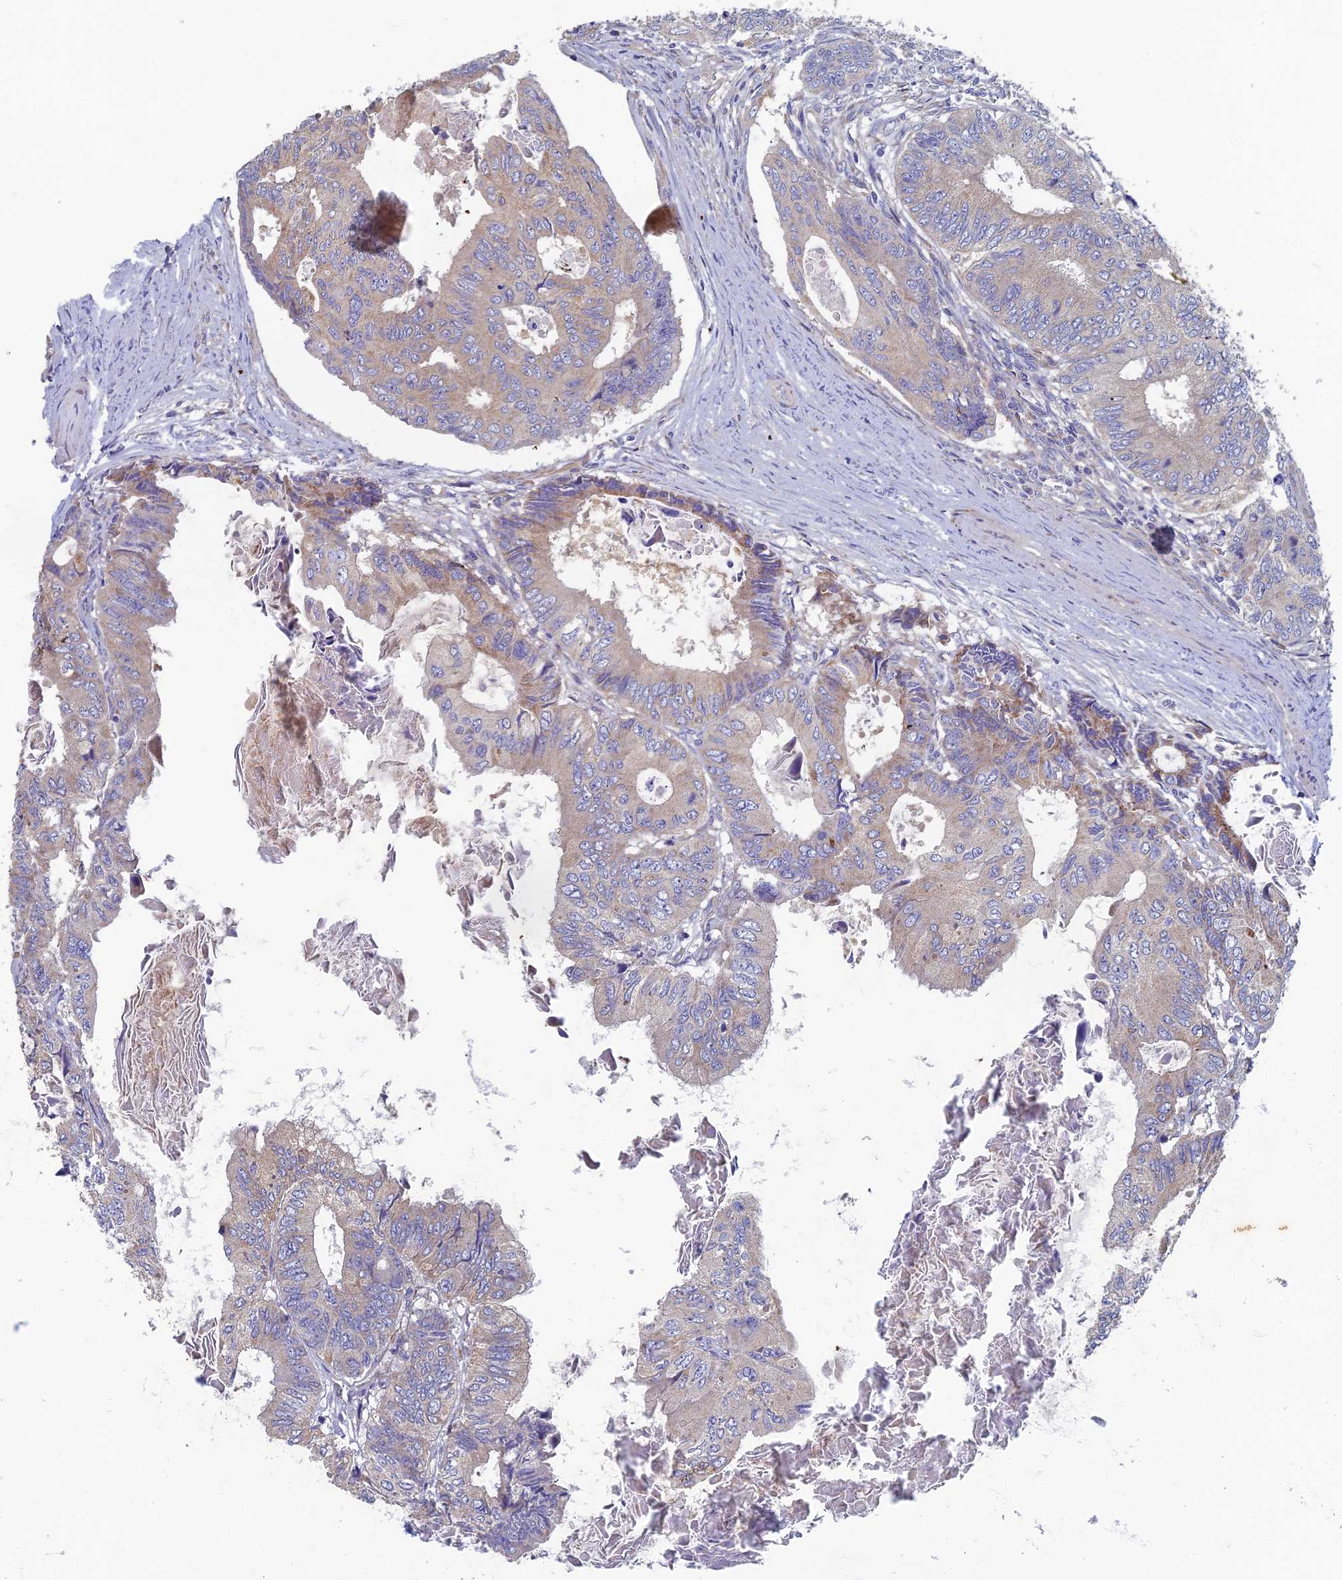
{"staining": {"intensity": "weak", "quantity": "25%-75%", "location": "cytoplasmic/membranous"}, "tissue": "colorectal cancer", "cell_type": "Tumor cells", "image_type": "cancer", "snomed": [{"axis": "morphology", "description": "Adenocarcinoma, NOS"}, {"axis": "topography", "description": "Colon"}], "caption": "About 25%-75% of tumor cells in human colorectal adenocarcinoma exhibit weak cytoplasmic/membranous protein staining as visualized by brown immunohistochemical staining.", "gene": "RNASEK", "patient": {"sex": "male", "age": 85}}